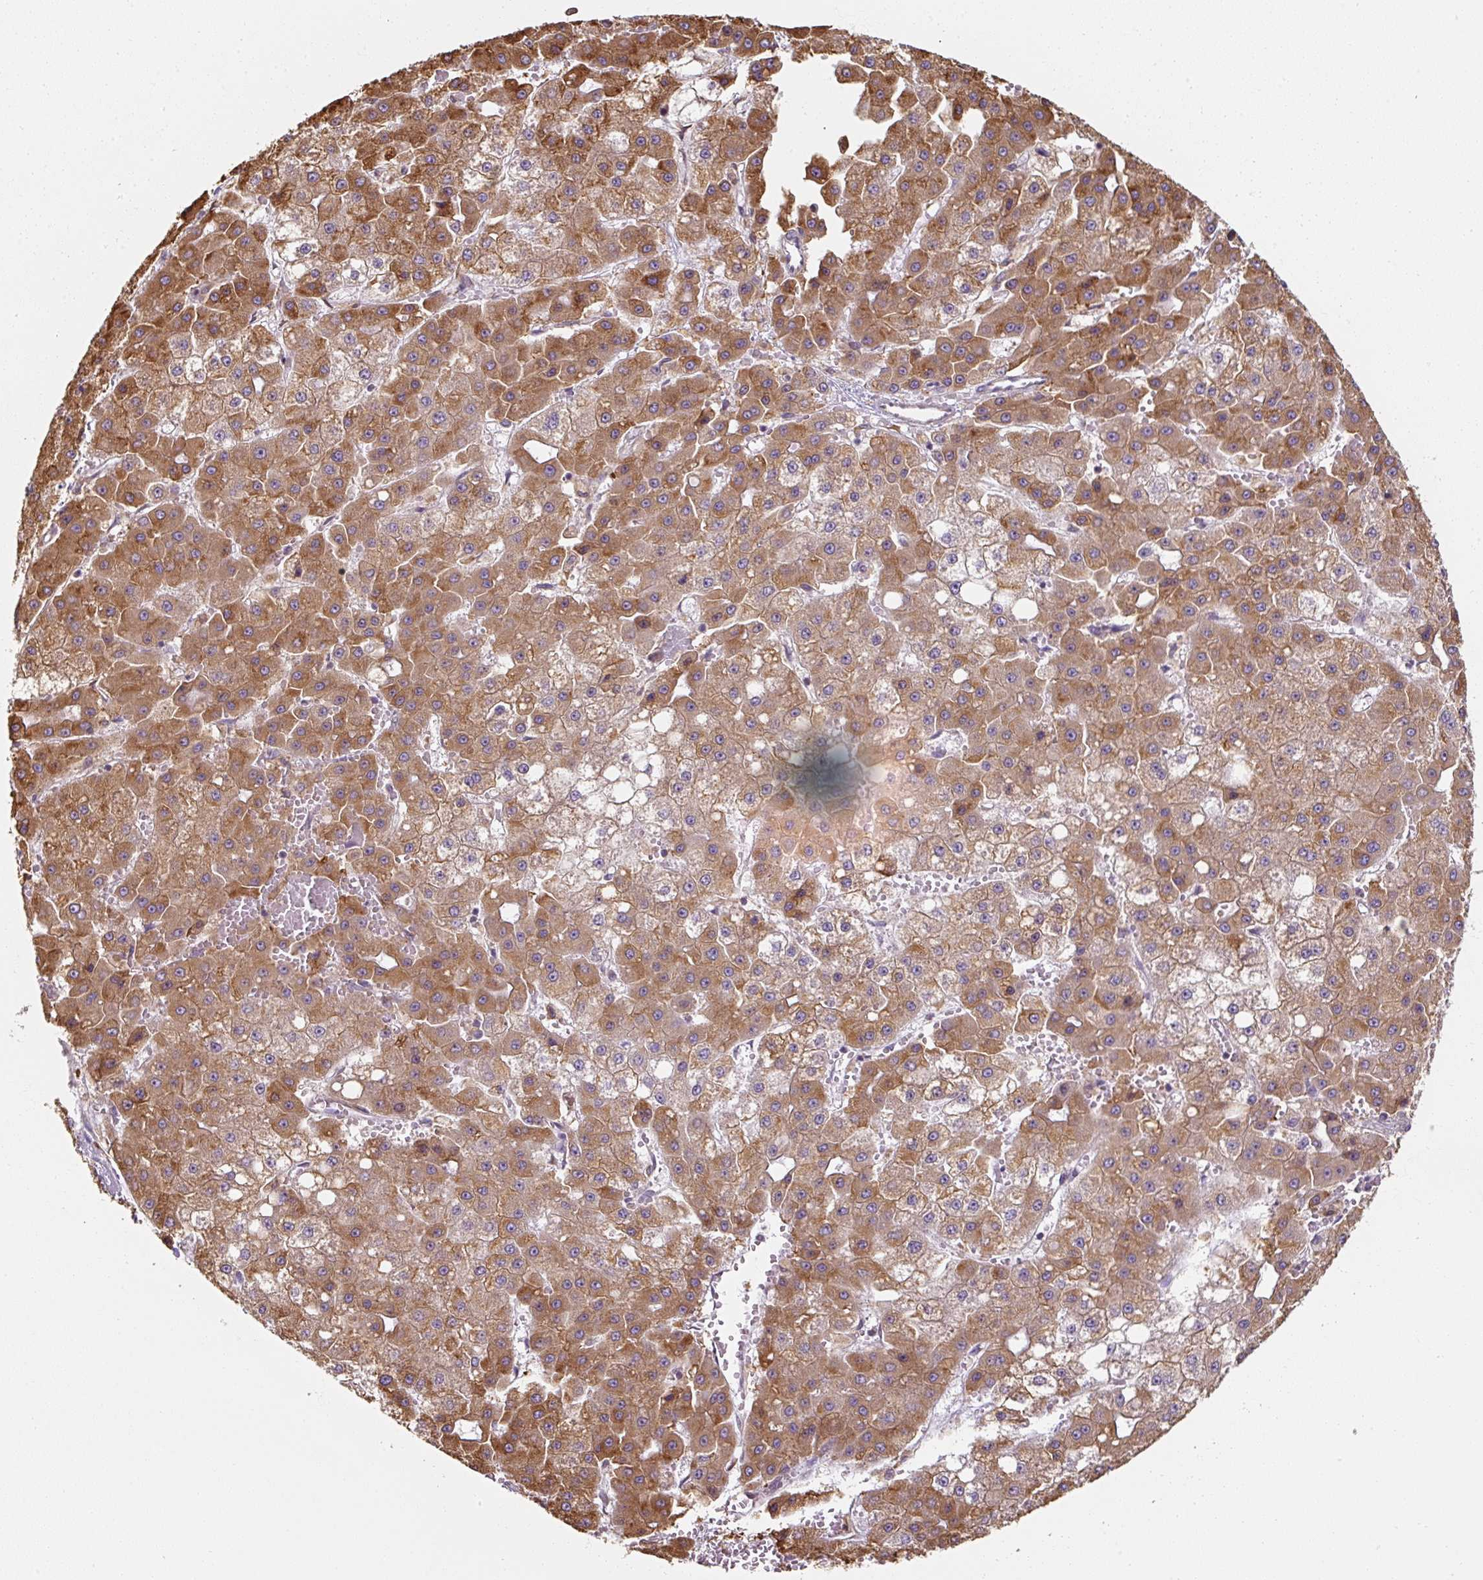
{"staining": {"intensity": "moderate", "quantity": ">75%", "location": "cytoplasmic/membranous"}, "tissue": "liver cancer", "cell_type": "Tumor cells", "image_type": "cancer", "snomed": [{"axis": "morphology", "description": "Carcinoma, Hepatocellular, NOS"}, {"axis": "topography", "description": "Liver"}], "caption": "Tumor cells demonstrate medium levels of moderate cytoplasmic/membranous expression in about >75% of cells in hepatocellular carcinoma (liver). (DAB (3,3'-diaminobenzidine) IHC, brown staining for protein, blue staining for nuclei).", "gene": "PRKCSH", "patient": {"sex": "male", "age": 47}}